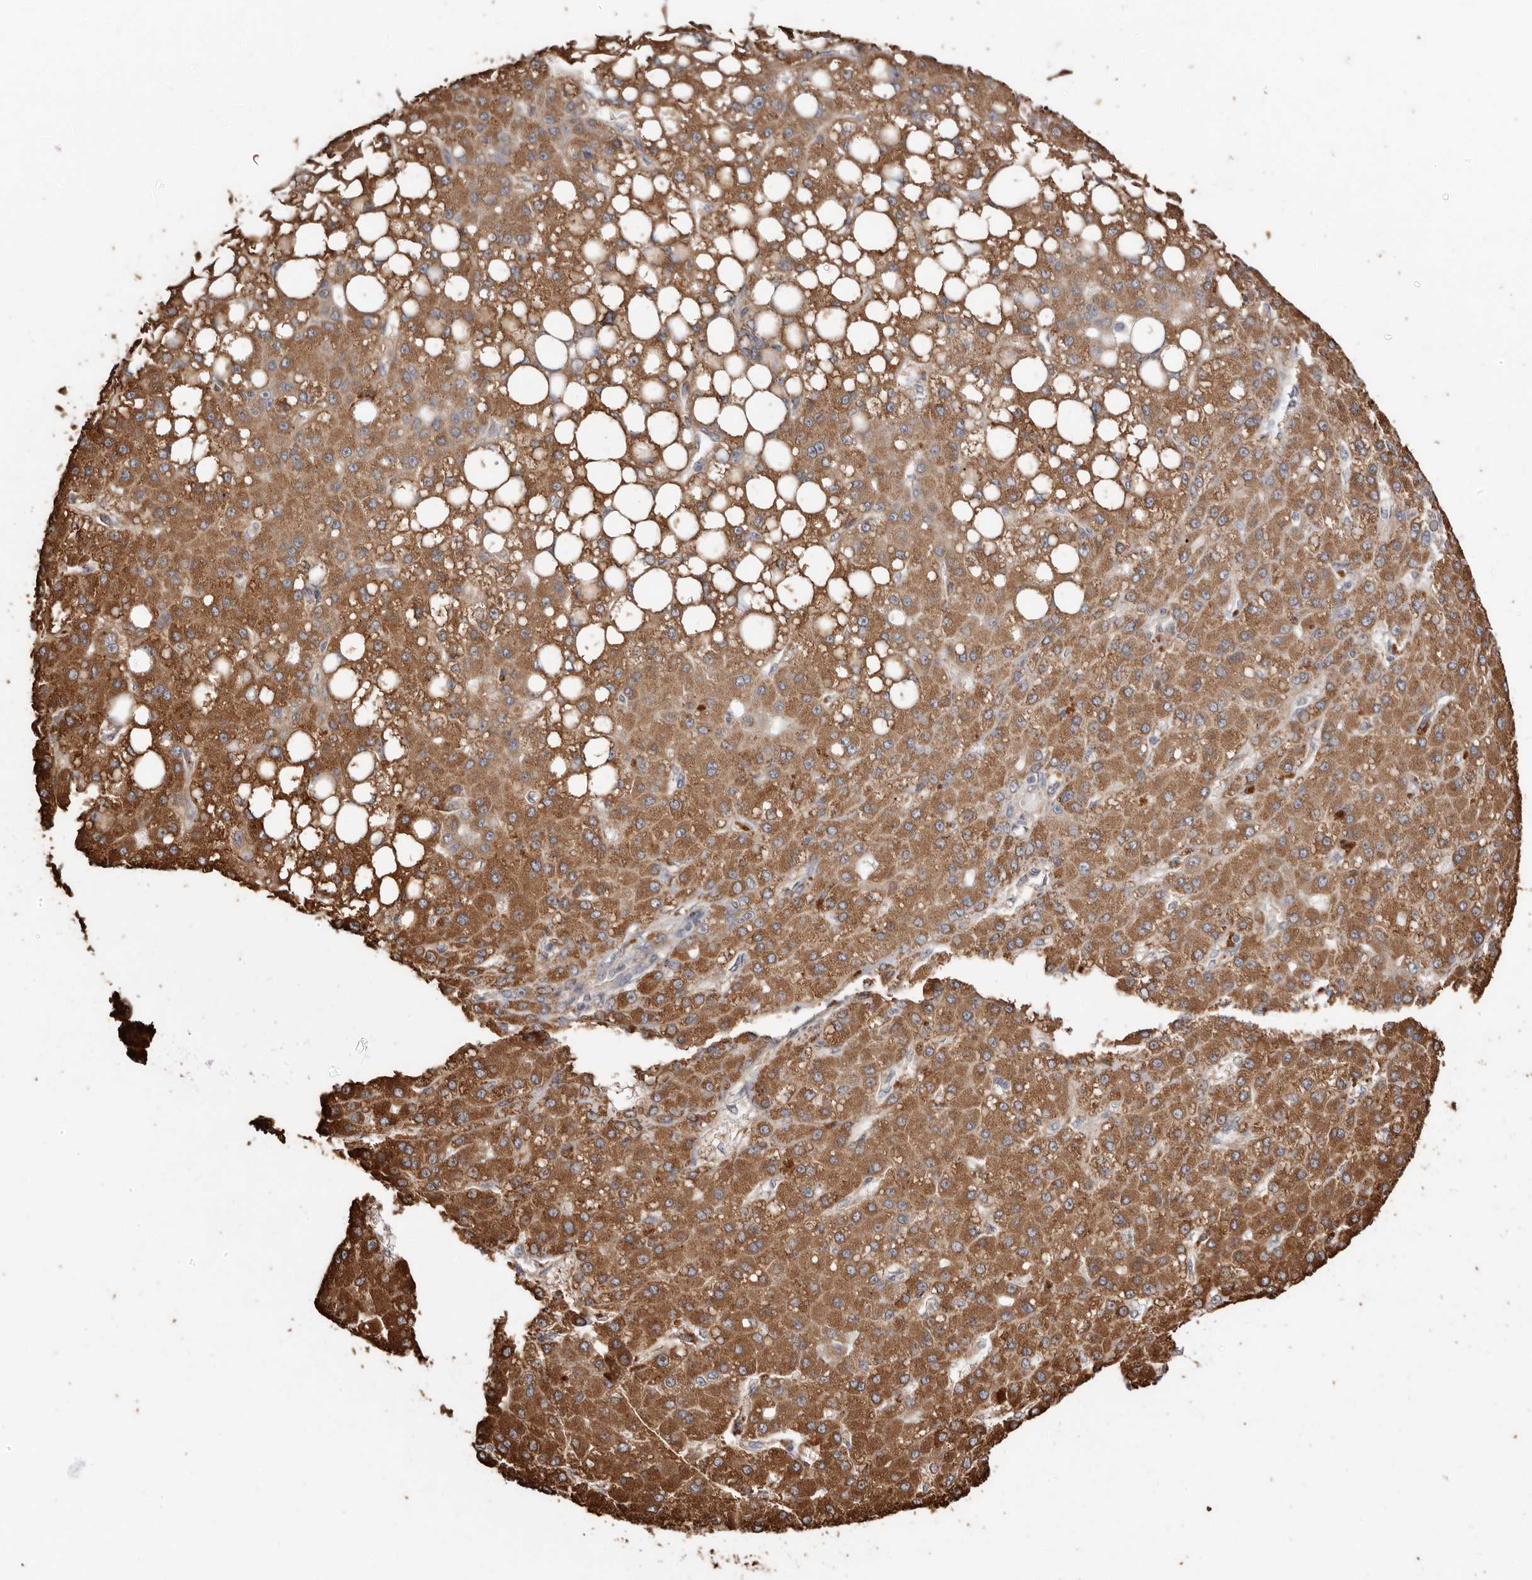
{"staining": {"intensity": "strong", "quantity": ">75%", "location": "cytoplasmic/membranous"}, "tissue": "liver cancer", "cell_type": "Tumor cells", "image_type": "cancer", "snomed": [{"axis": "morphology", "description": "Carcinoma, Hepatocellular, NOS"}, {"axis": "topography", "description": "Liver"}], "caption": "A photomicrograph of human hepatocellular carcinoma (liver) stained for a protein displays strong cytoplasmic/membranous brown staining in tumor cells.", "gene": "RSPO2", "patient": {"sex": "male", "age": 67}}